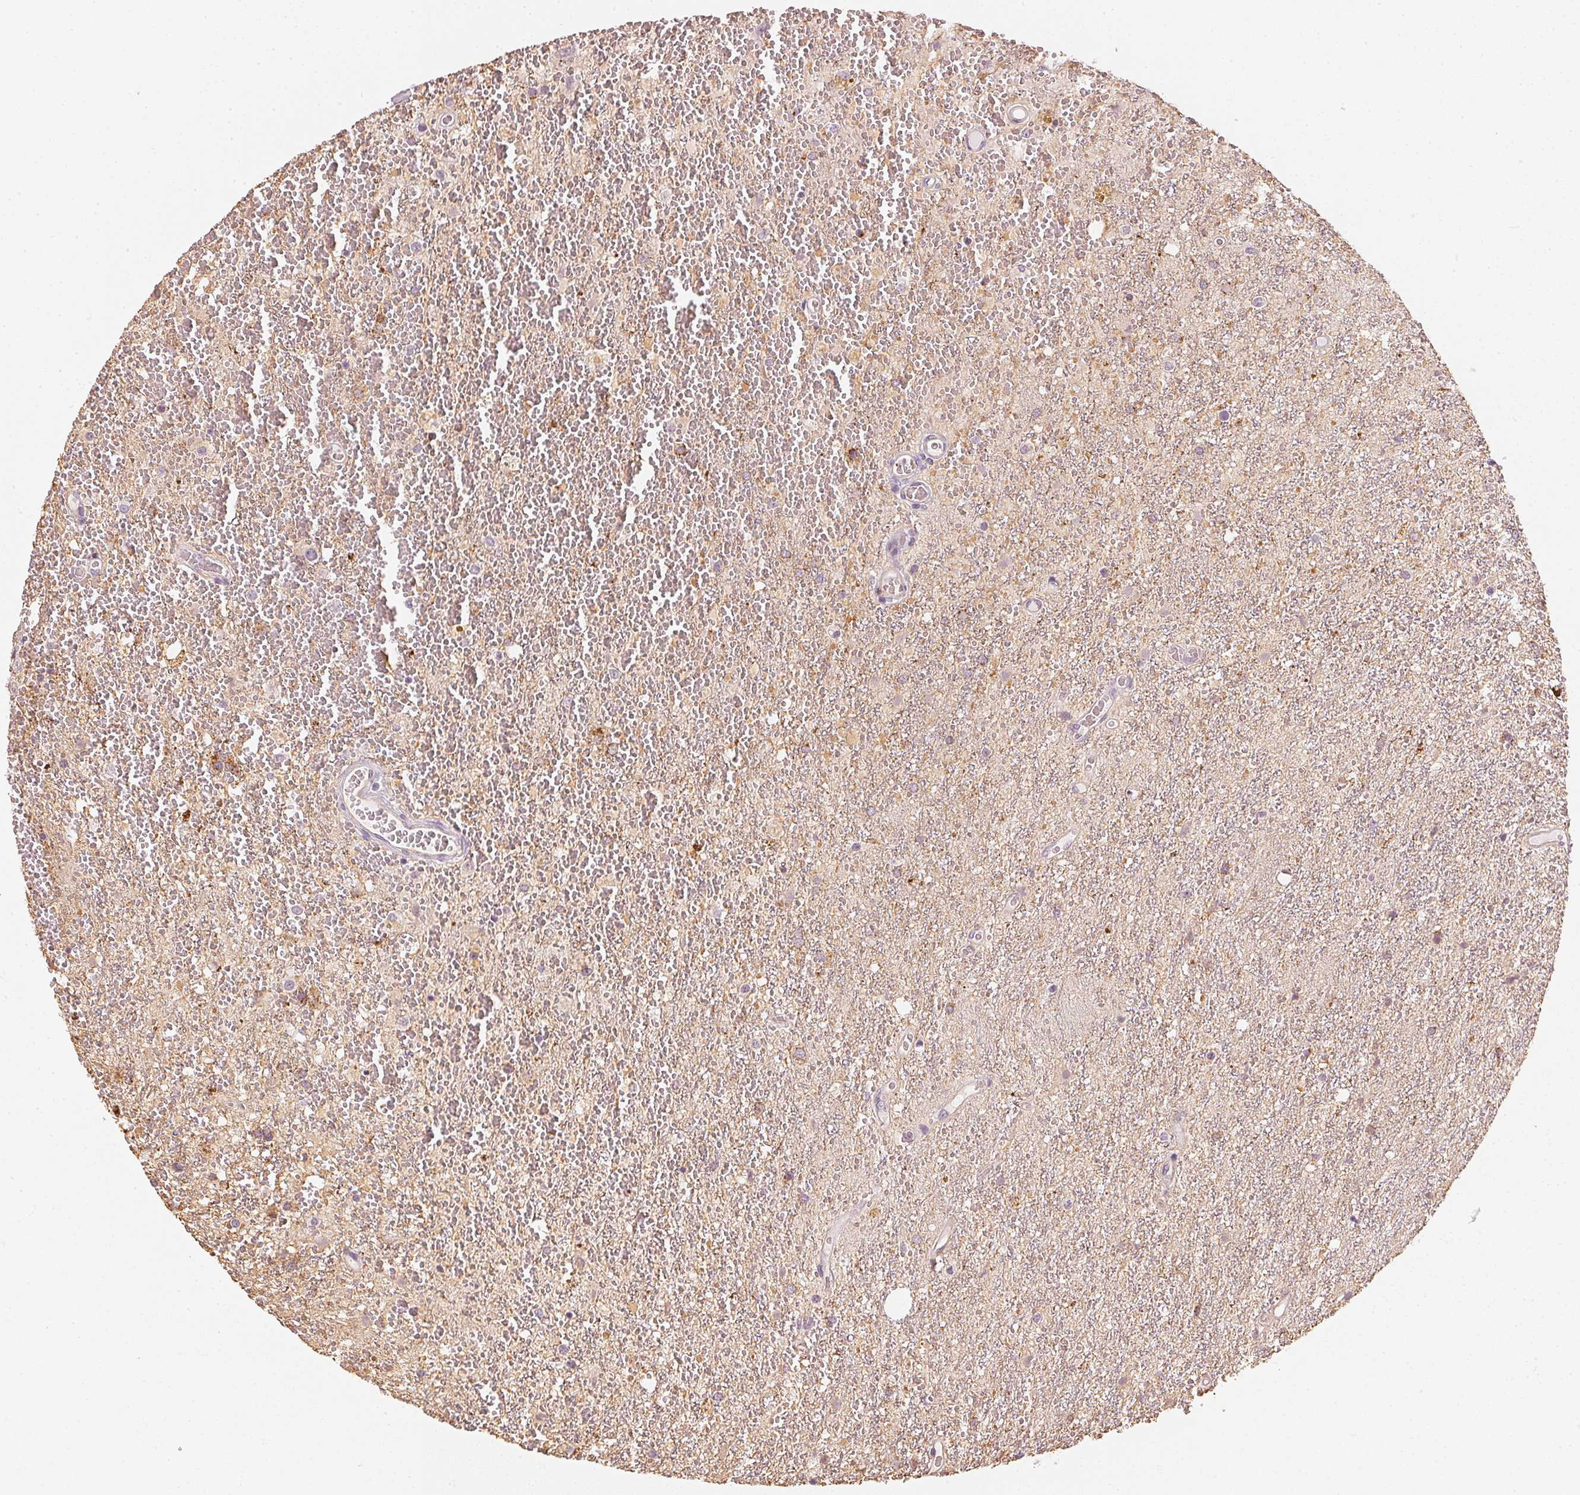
{"staining": {"intensity": "negative", "quantity": "none", "location": "none"}, "tissue": "glioma", "cell_type": "Tumor cells", "image_type": "cancer", "snomed": [{"axis": "morphology", "description": "Glioma, malignant, Low grade"}, {"axis": "topography", "description": "Cerebellum"}], "caption": "Glioma was stained to show a protein in brown. There is no significant staining in tumor cells. (DAB IHC visualized using brightfield microscopy, high magnification).", "gene": "APLP1", "patient": {"sex": "female", "age": 14}}